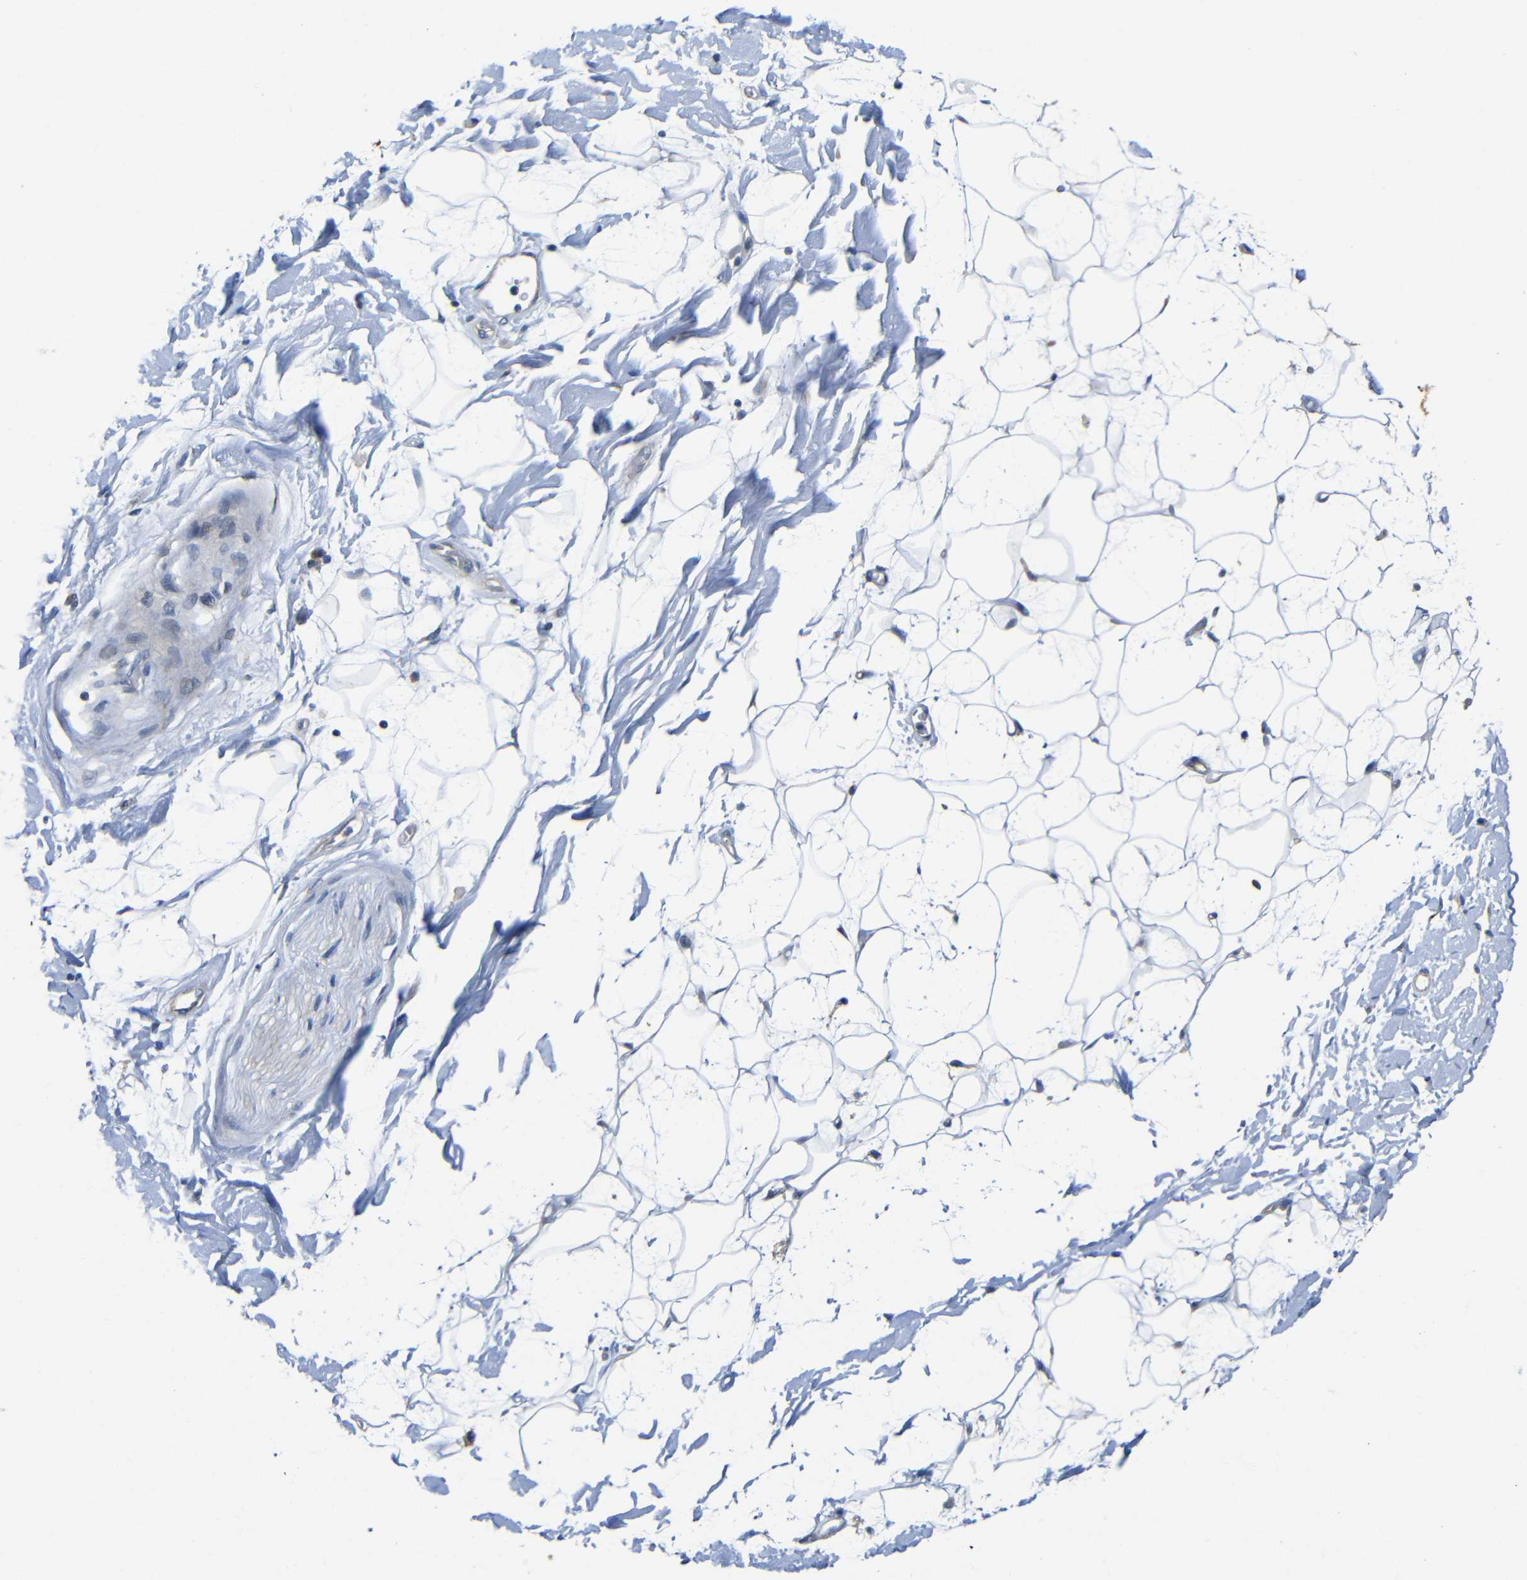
{"staining": {"intensity": "weak", "quantity": "25%-75%", "location": "cytoplasmic/membranous"}, "tissue": "adipose tissue", "cell_type": "Adipocytes", "image_type": "normal", "snomed": [{"axis": "morphology", "description": "Normal tissue, NOS"}, {"axis": "topography", "description": "Soft tissue"}], "caption": "Adipose tissue stained for a protein demonstrates weak cytoplasmic/membranous positivity in adipocytes. Using DAB (brown) and hematoxylin (blue) stains, captured at high magnification using brightfield microscopy.", "gene": "ZNF90", "patient": {"sex": "male", "age": 72}}